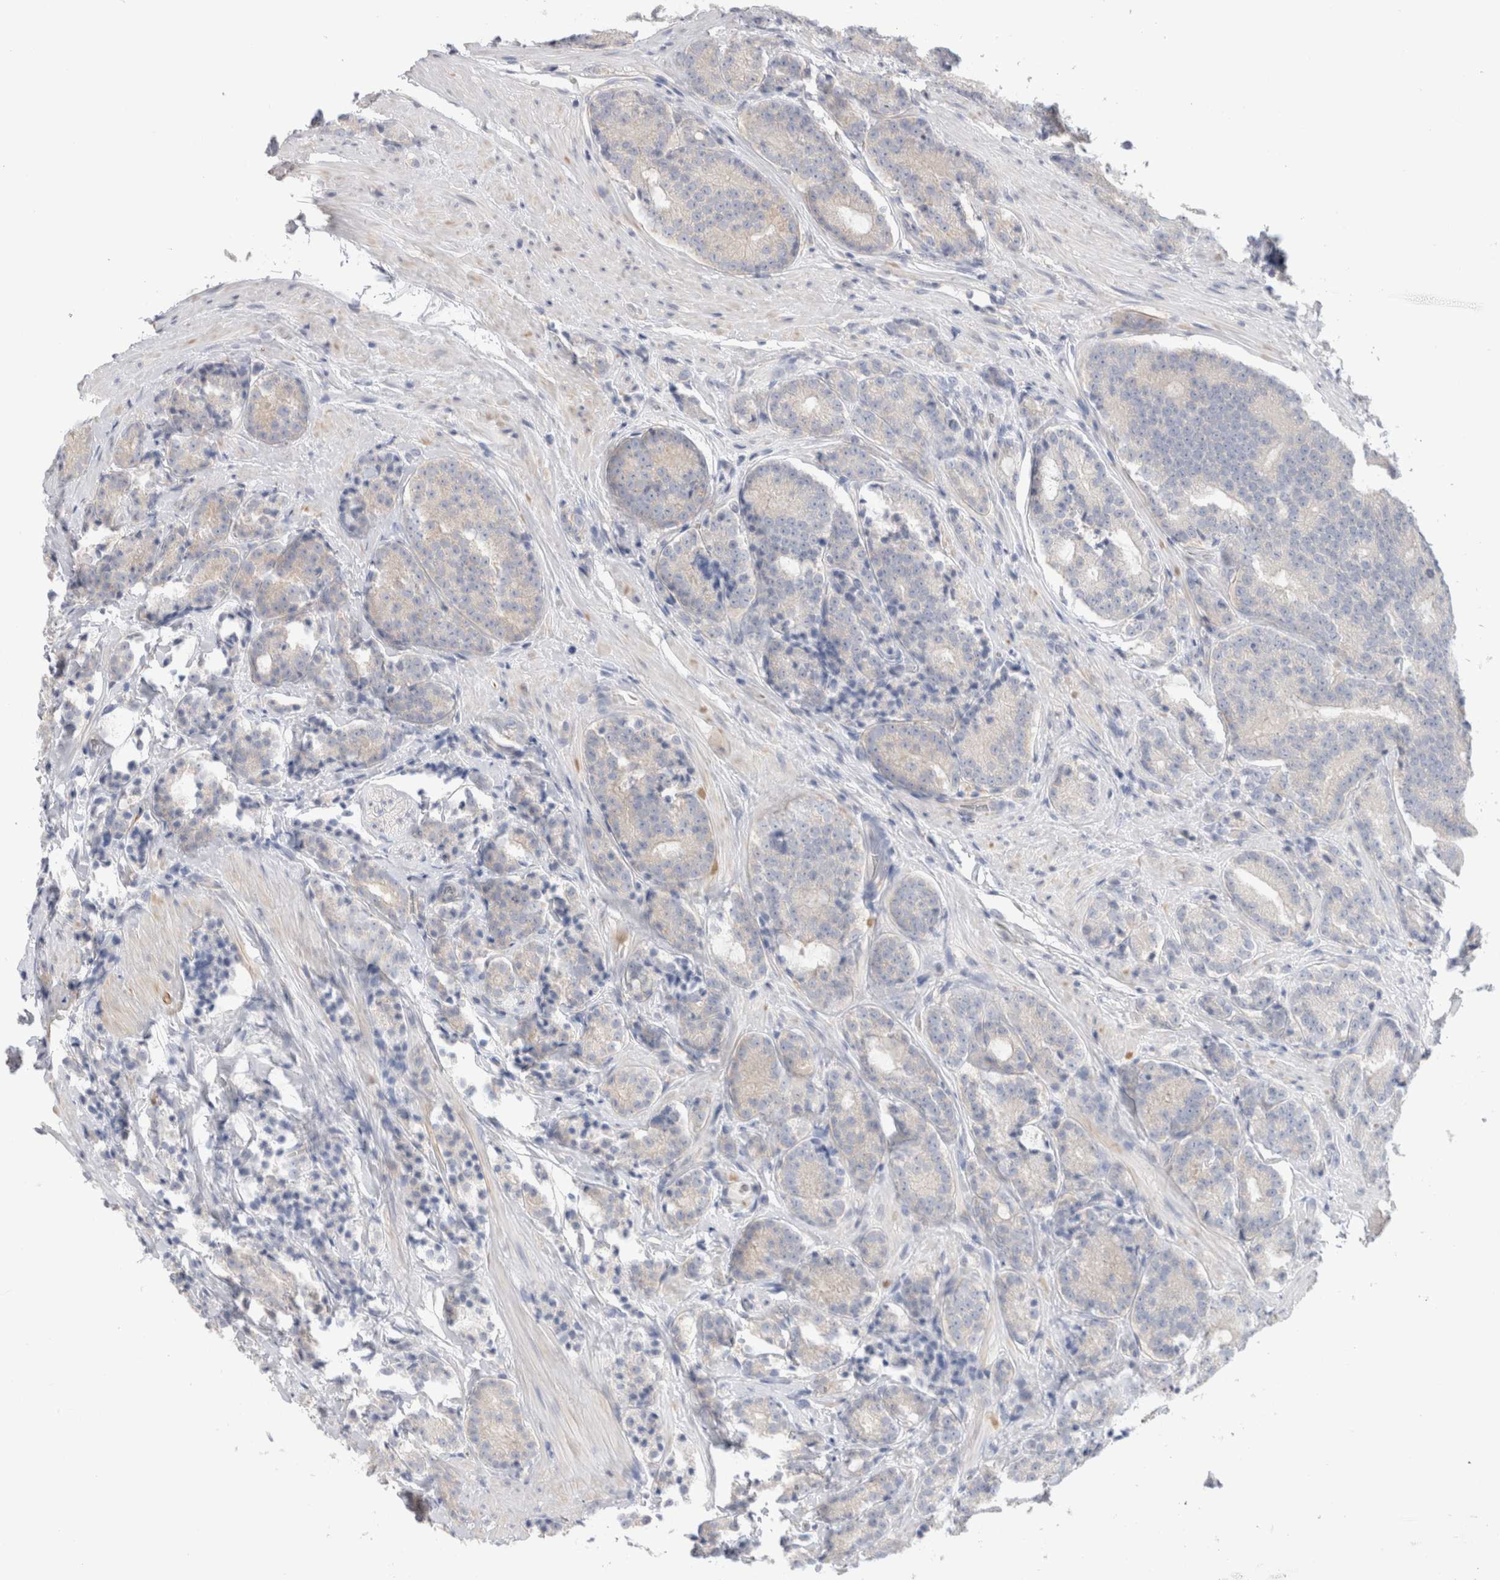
{"staining": {"intensity": "negative", "quantity": "none", "location": "none"}, "tissue": "prostate cancer", "cell_type": "Tumor cells", "image_type": "cancer", "snomed": [{"axis": "morphology", "description": "Adenocarcinoma, High grade"}, {"axis": "topography", "description": "Prostate"}], "caption": "Immunohistochemistry (IHC) histopathology image of neoplastic tissue: prostate cancer stained with DAB demonstrates no significant protein expression in tumor cells.", "gene": "NDOR1", "patient": {"sex": "male", "age": 61}}